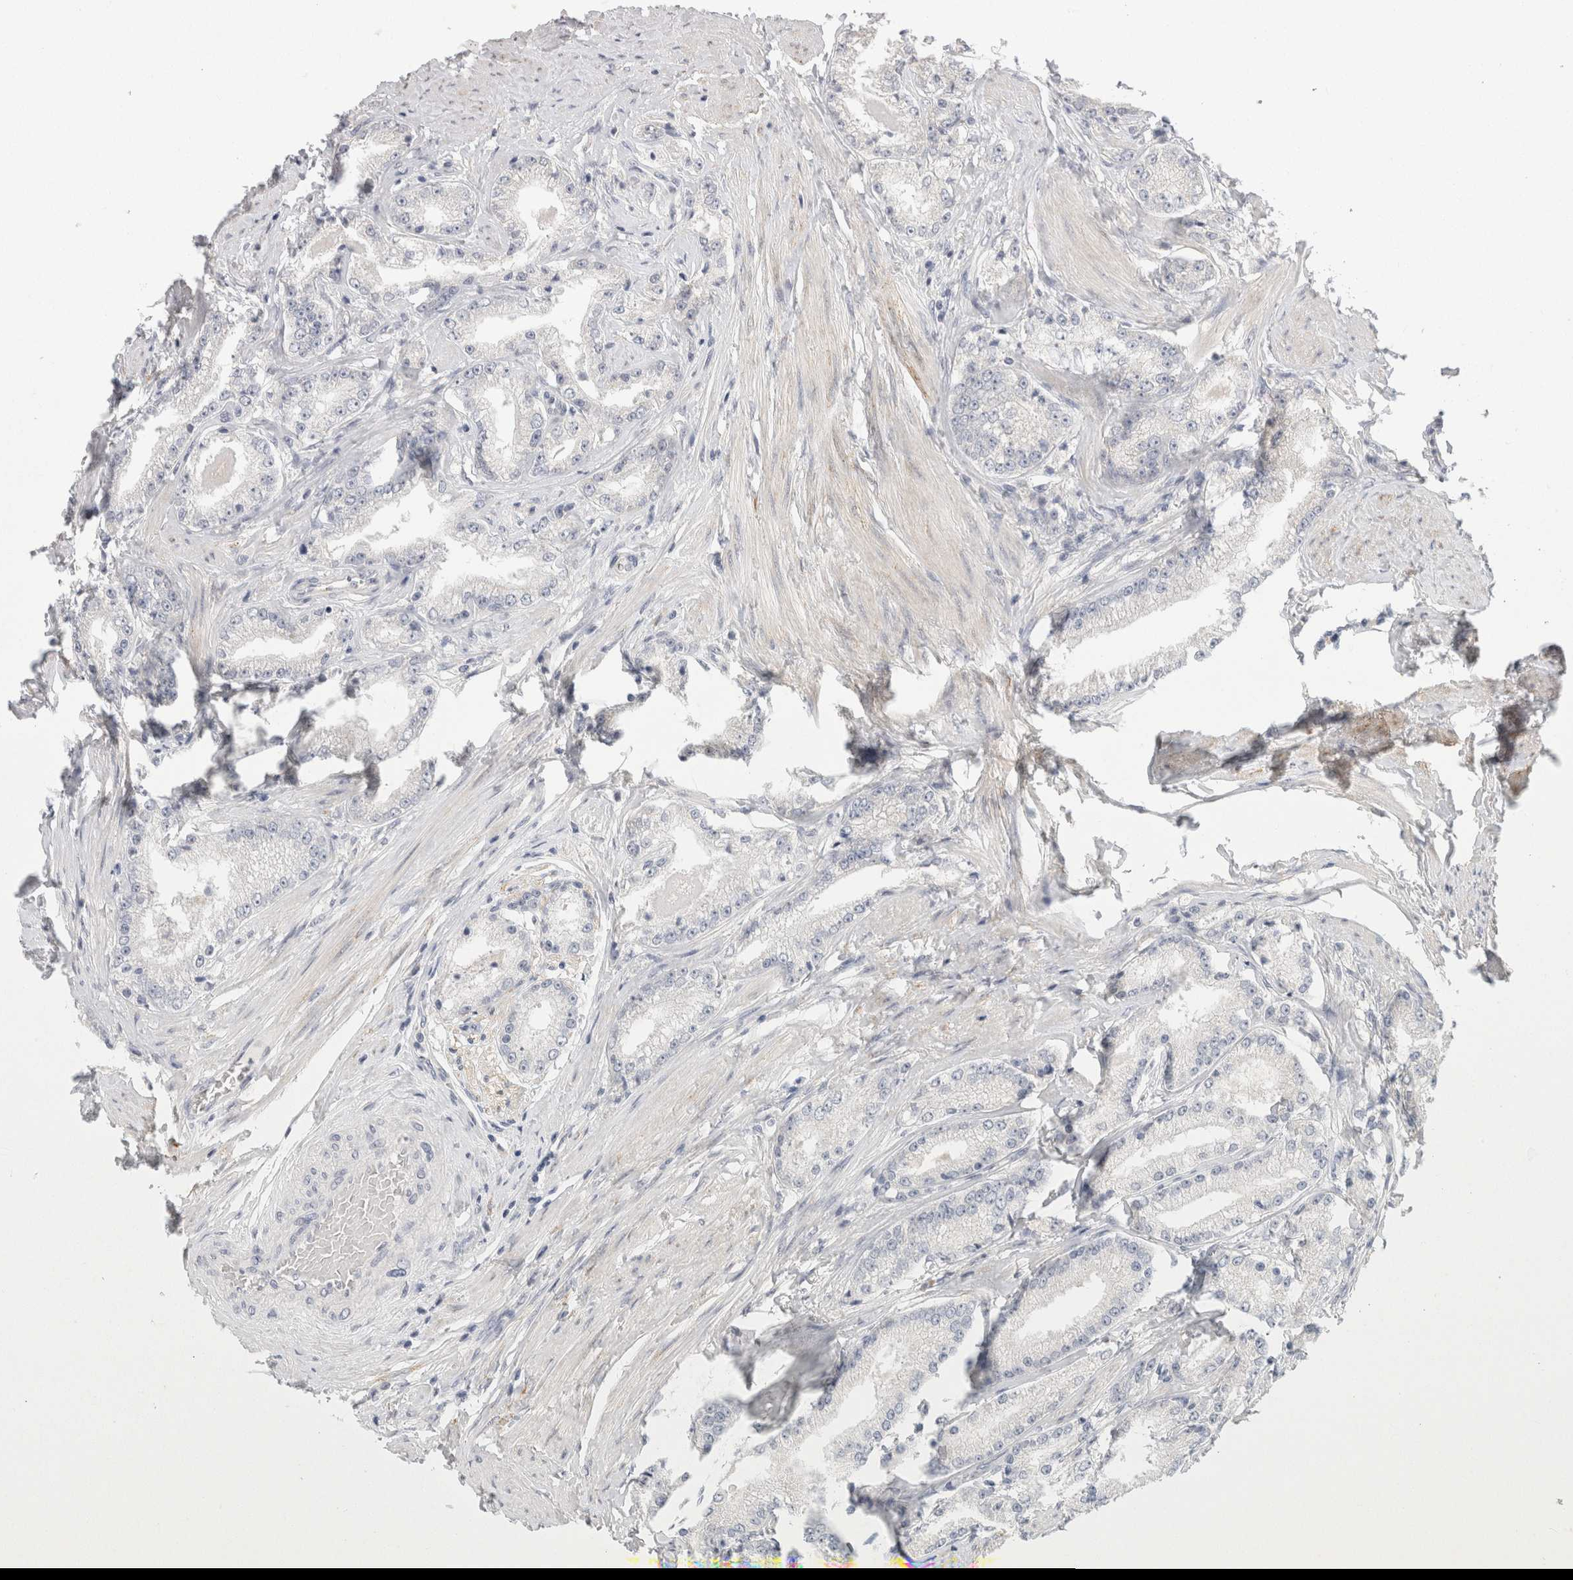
{"staining": {"intensity": "negative", "quantity": "none", "location": "none"}, "tissue": "prostate cancer", "cell_type": "Tumor cells", "image_type": "cancer", "snomed": [{"axis": "morphology", "description": "Adenocarcinoma, Low grade"}, {"axis": "topography", "description": "Prostate"}], "caption": "This is an IHC micrograph of prostate adenocarcinoma (low-grade). There is no staining in tumor cells.", "gene": "CHRM4", "patient": {"sex": "male", "age": 63}}